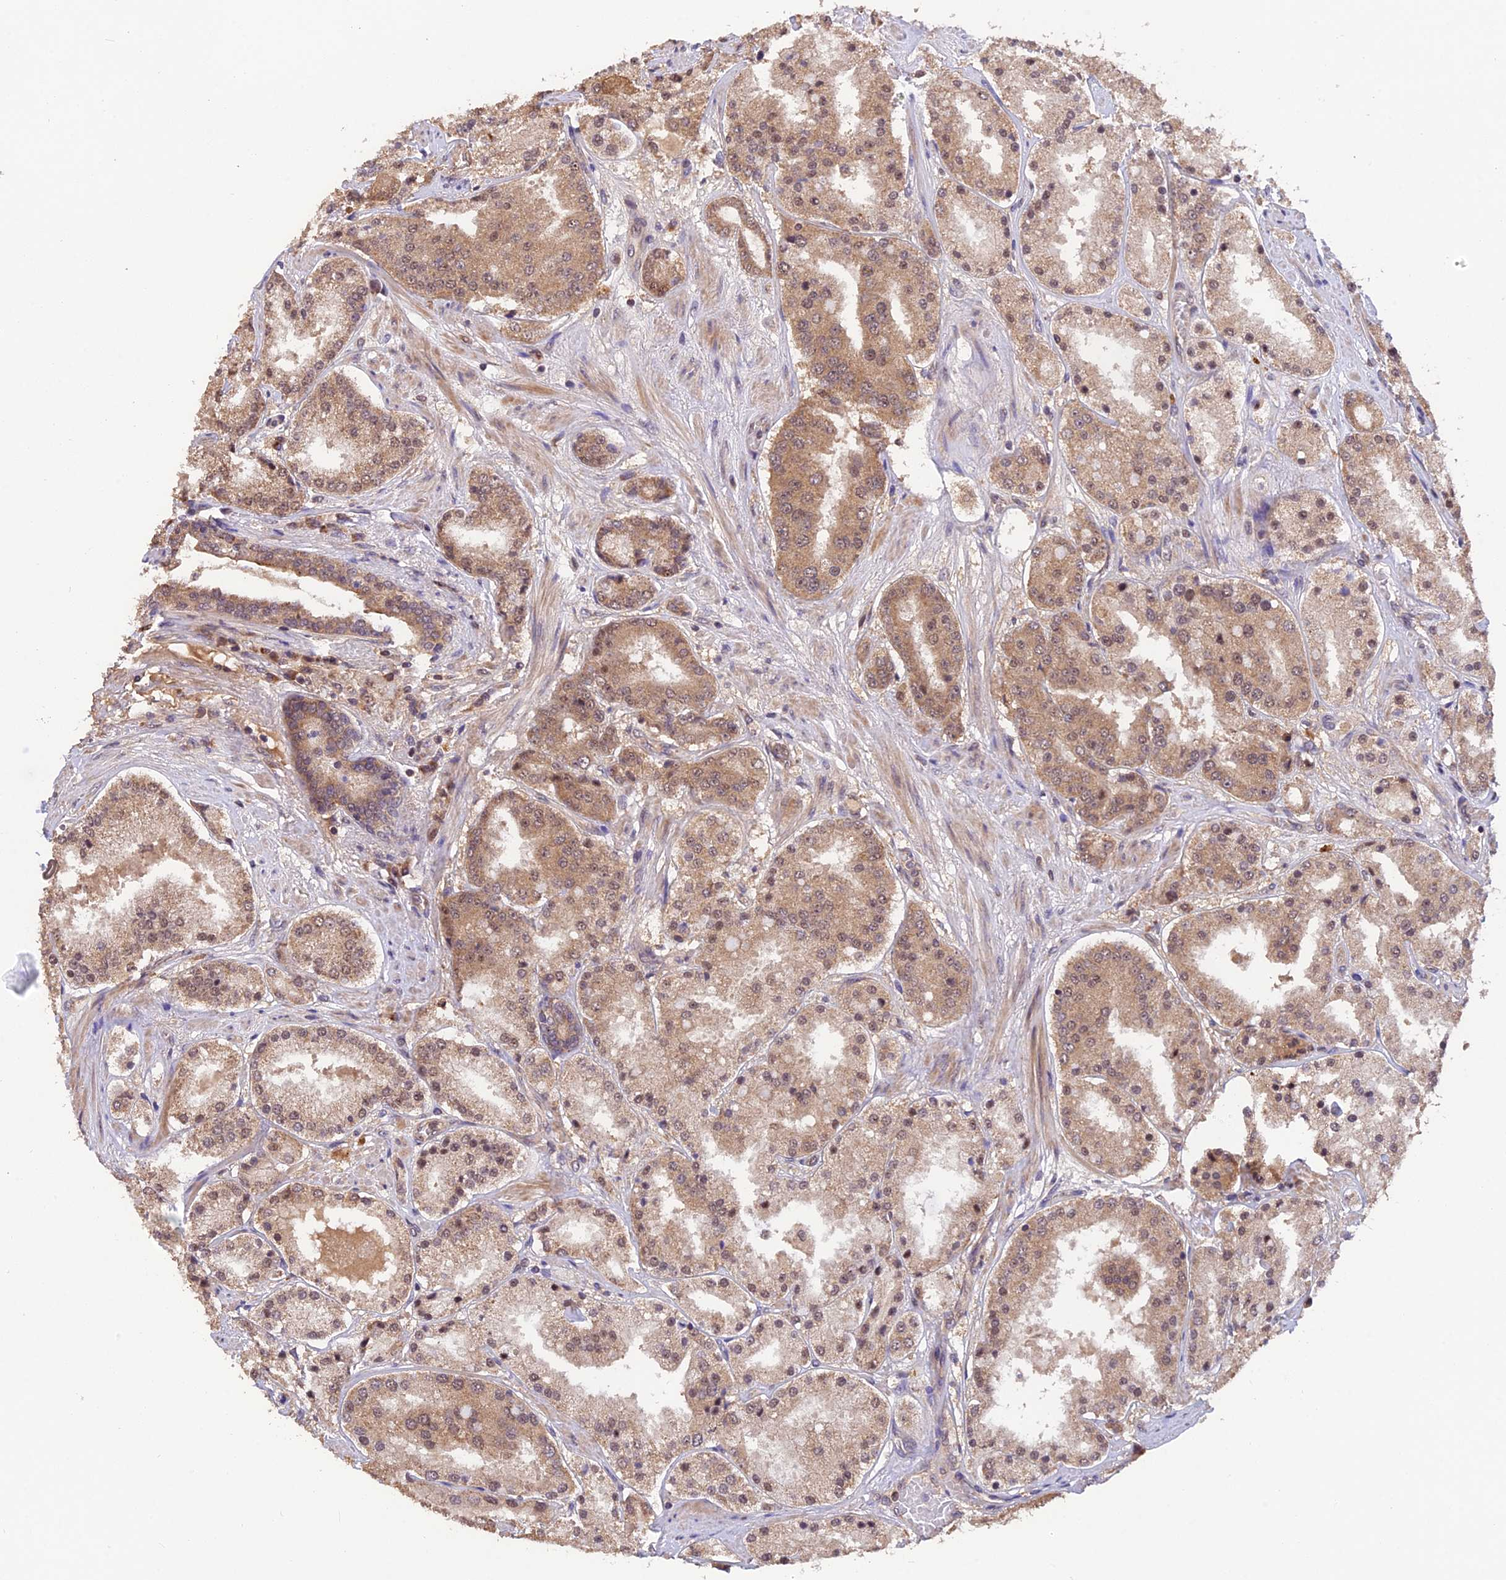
{"staining": {"intensity": "moderate", "quantity": ">75%", "location": "cytoplasmic/membranous,nuclear"}, "tissue": "prostate cancer", "cell_type": "Tumor cells", "image_type": "cancer", "snomed": [{"axis": "morphology", "description": "Adenocarcinoma, High grade"}, {"axis": "topography", "description": "Prostate"}], "caption": "IHC staining of prostate cancer (adenocarcinoma (high-grade)), which shows medium levels of moderate cytoplasmic/membranous and nuclear expression in approximately >75% of tumor cells indicating moderate cytoplasmic/membranous and nuclear protein positivity. The staining was performed using DAB (brown) for protein detection and nuclei were counterstained in hematoxylin (blue).", "gene": "MNS1", "patient": {"sex": "male", "age": 63}}